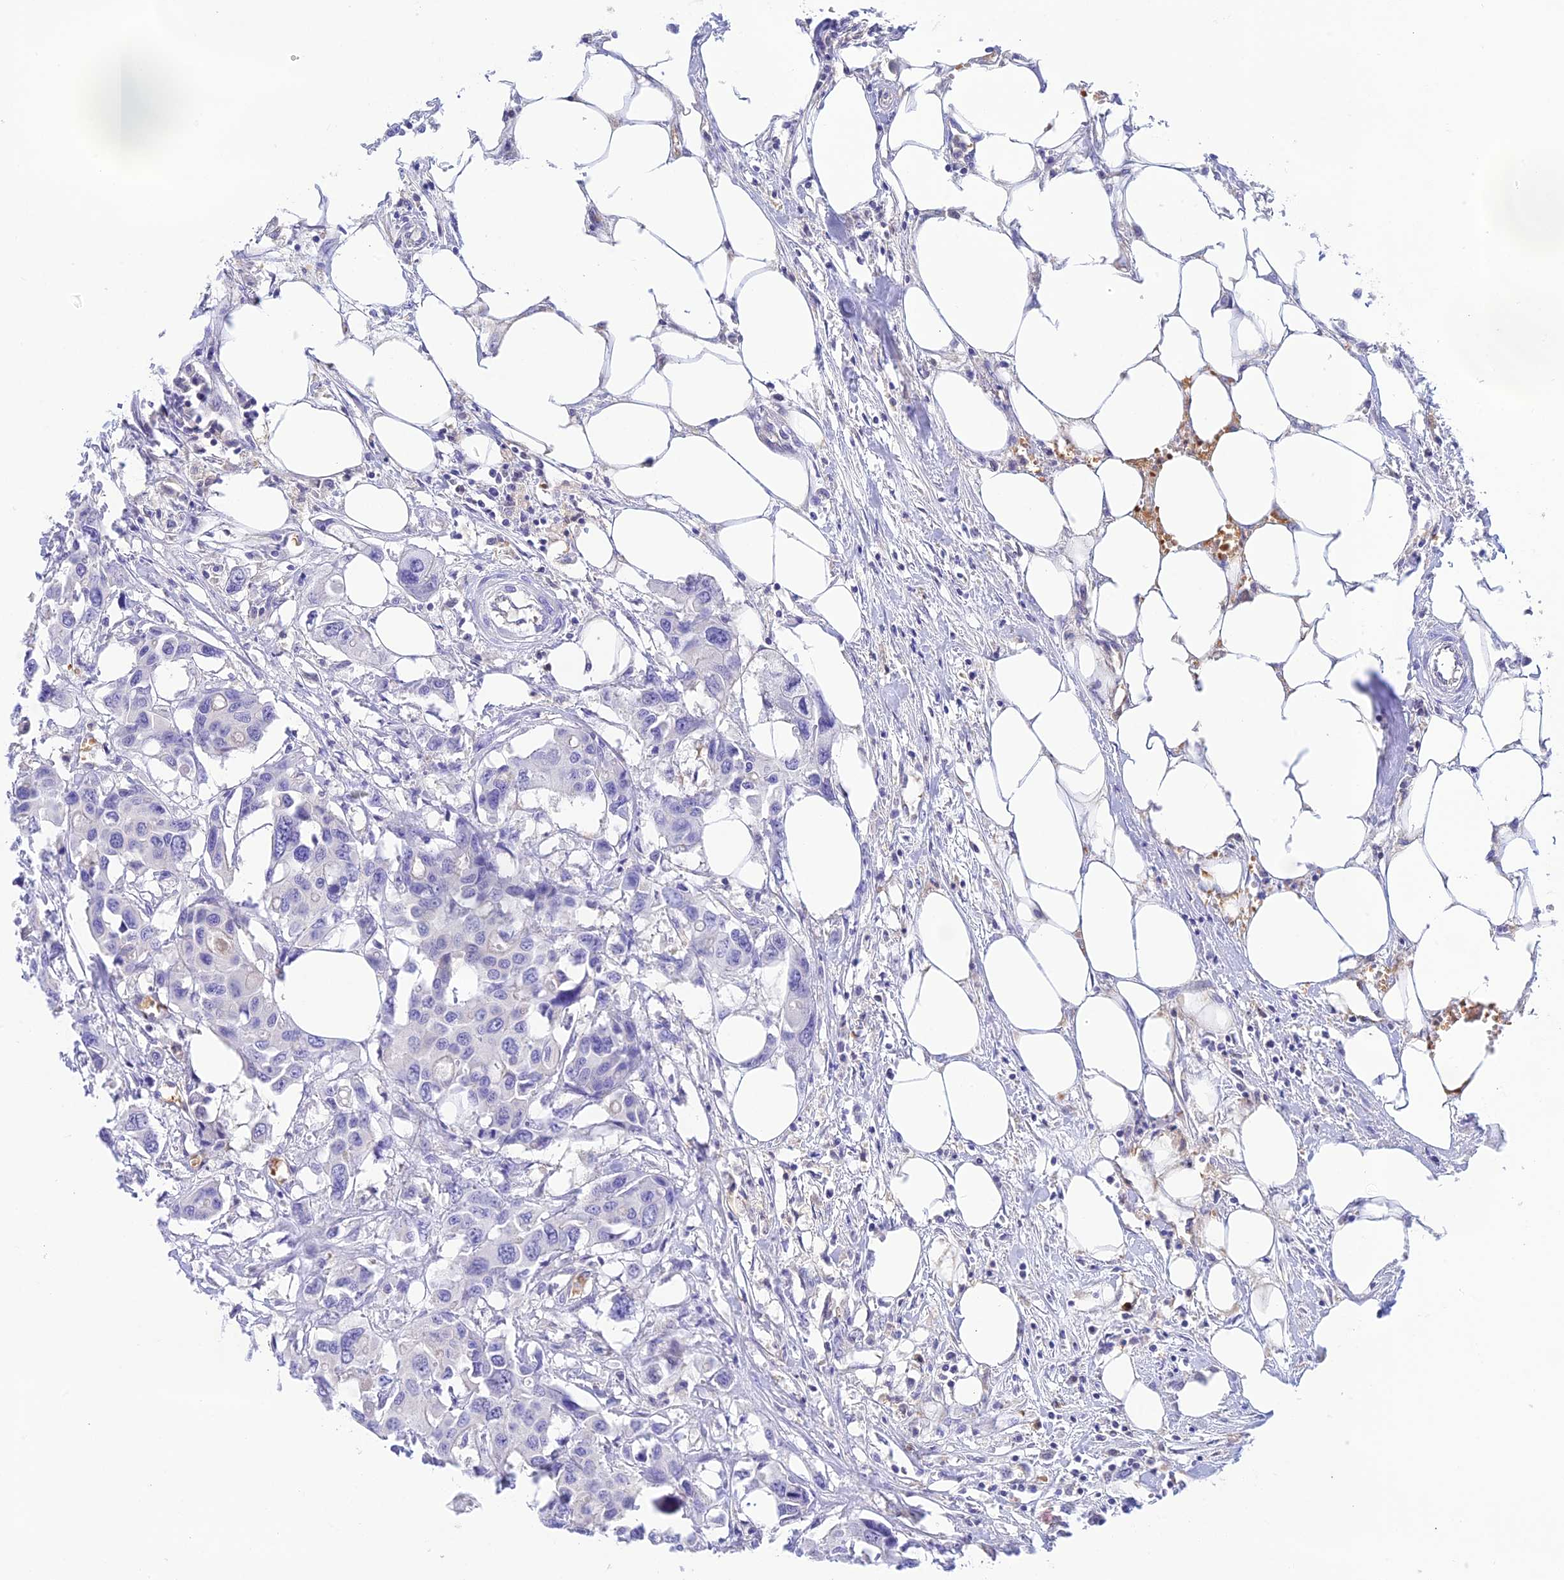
{"staining": {"intensity": "negative", "quantity": "none", "location": "none"}, "tissue": "colorectal cancer", "cell_type": "Tumor cells", "image_type": "cancer", "snomed": [{"axis": "morphology", "description": "Adenocarcinoma, NOS"}, {"axis": "topography", "description": "Colon"}], "caption": "The immunohistochemistry histopathology image has no significant expression in tumor cells of colorectal adenocarcinoma tissue.", "gene": "HDHD2", "patient": {"sex": "male", "age": 77}}